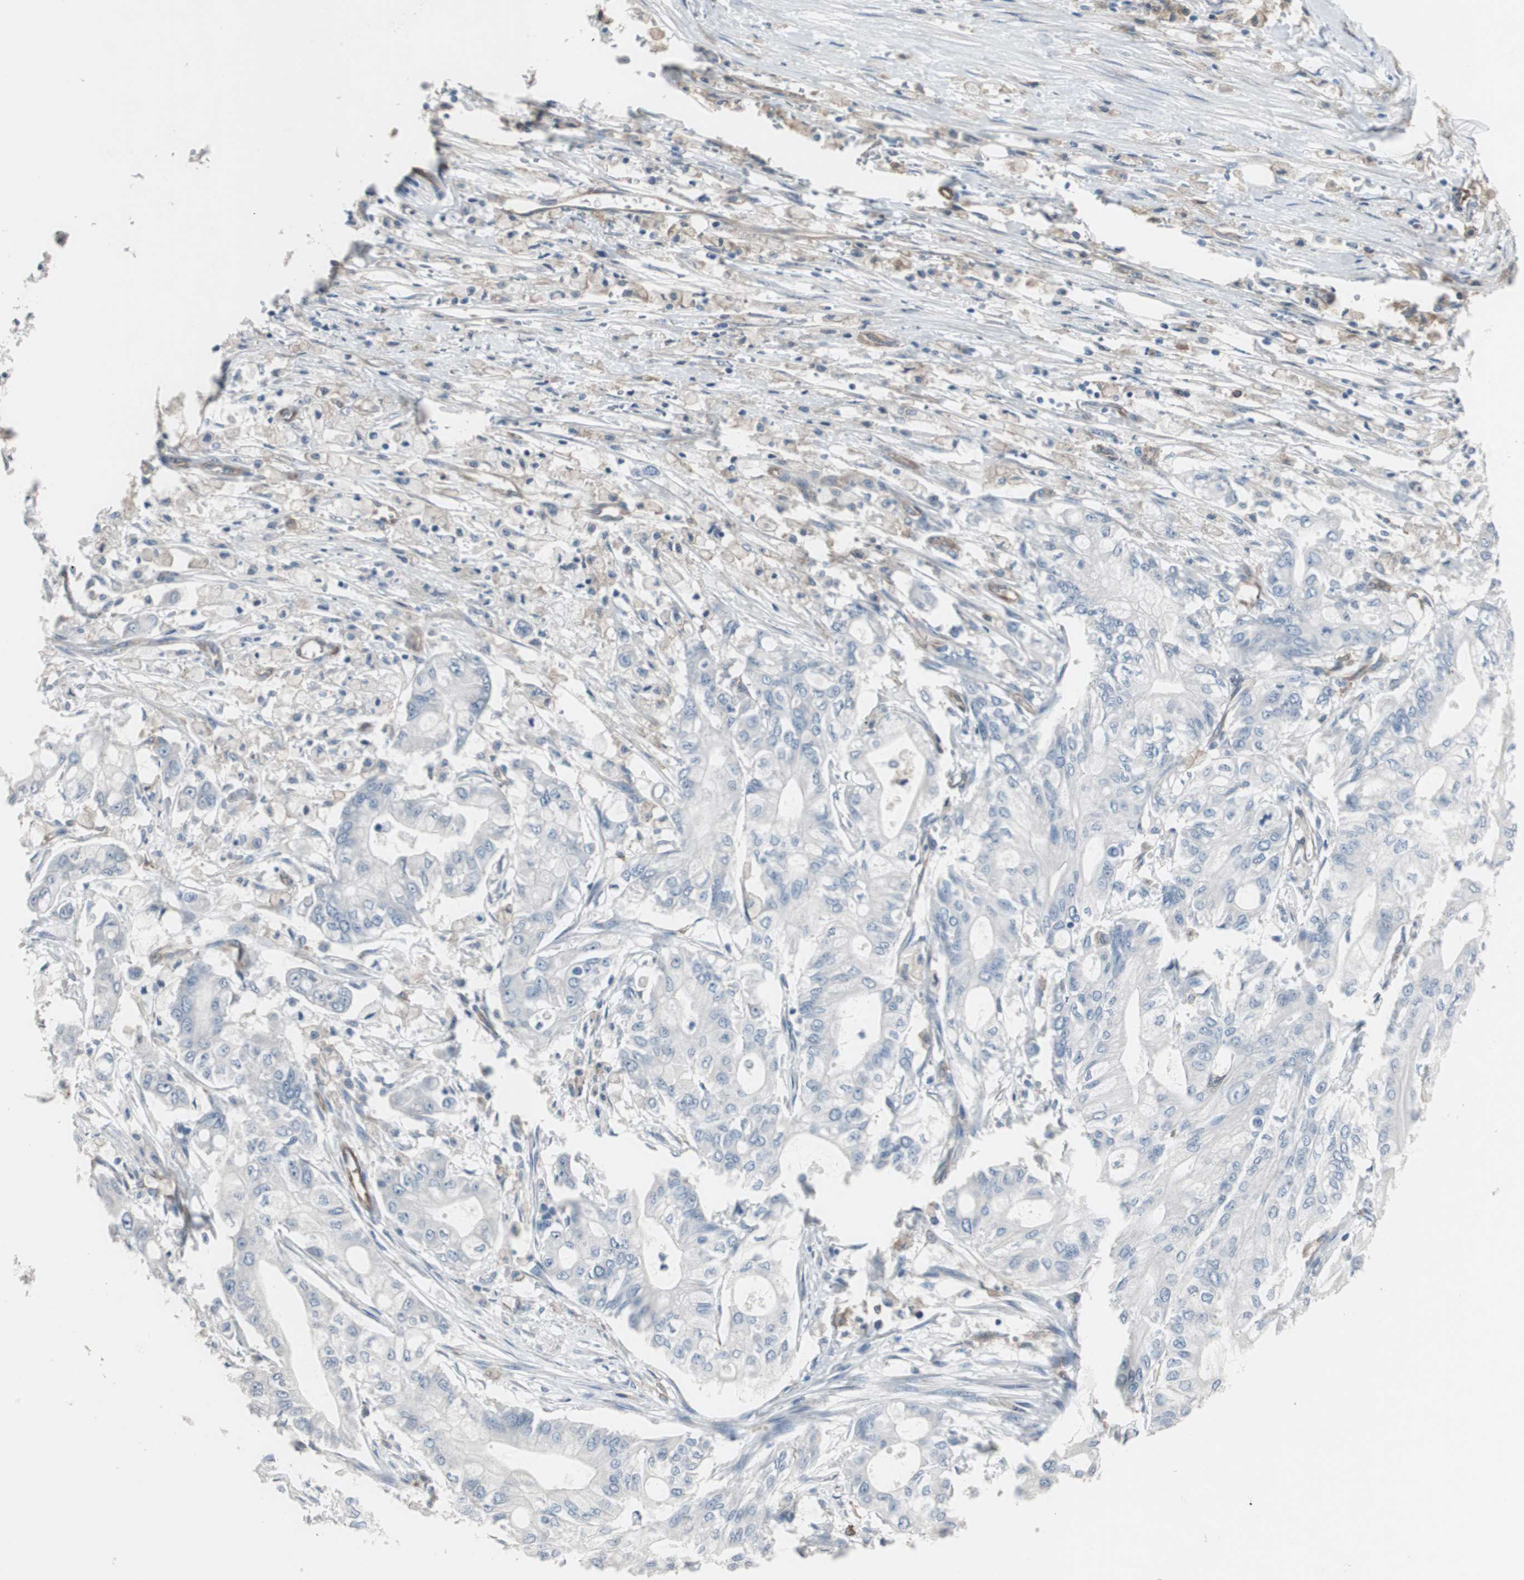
{"staining": {"intensity": "negative", "quantity": "none", "location": "none"}, "tissue": "pancreatic cancer", "cell_type": "Tumor cells", "image_type": "cancer", "snomed": [{"axis": "morphology", "description": "Adenocarcinoma, NOS"}, {"axis": "topography", "description": "Pancreas"}], "caption": "High power microscopy micrograph of an IHC photomicrograph of pancreatic cancer, revealing no significant staining in tumor cells. The staining is performed using DAB brown chromogen with nuclei counter-stained in using hematoxylin.", "gene": "SWAP70", "patient": {"sex": "male", "age": 70}}